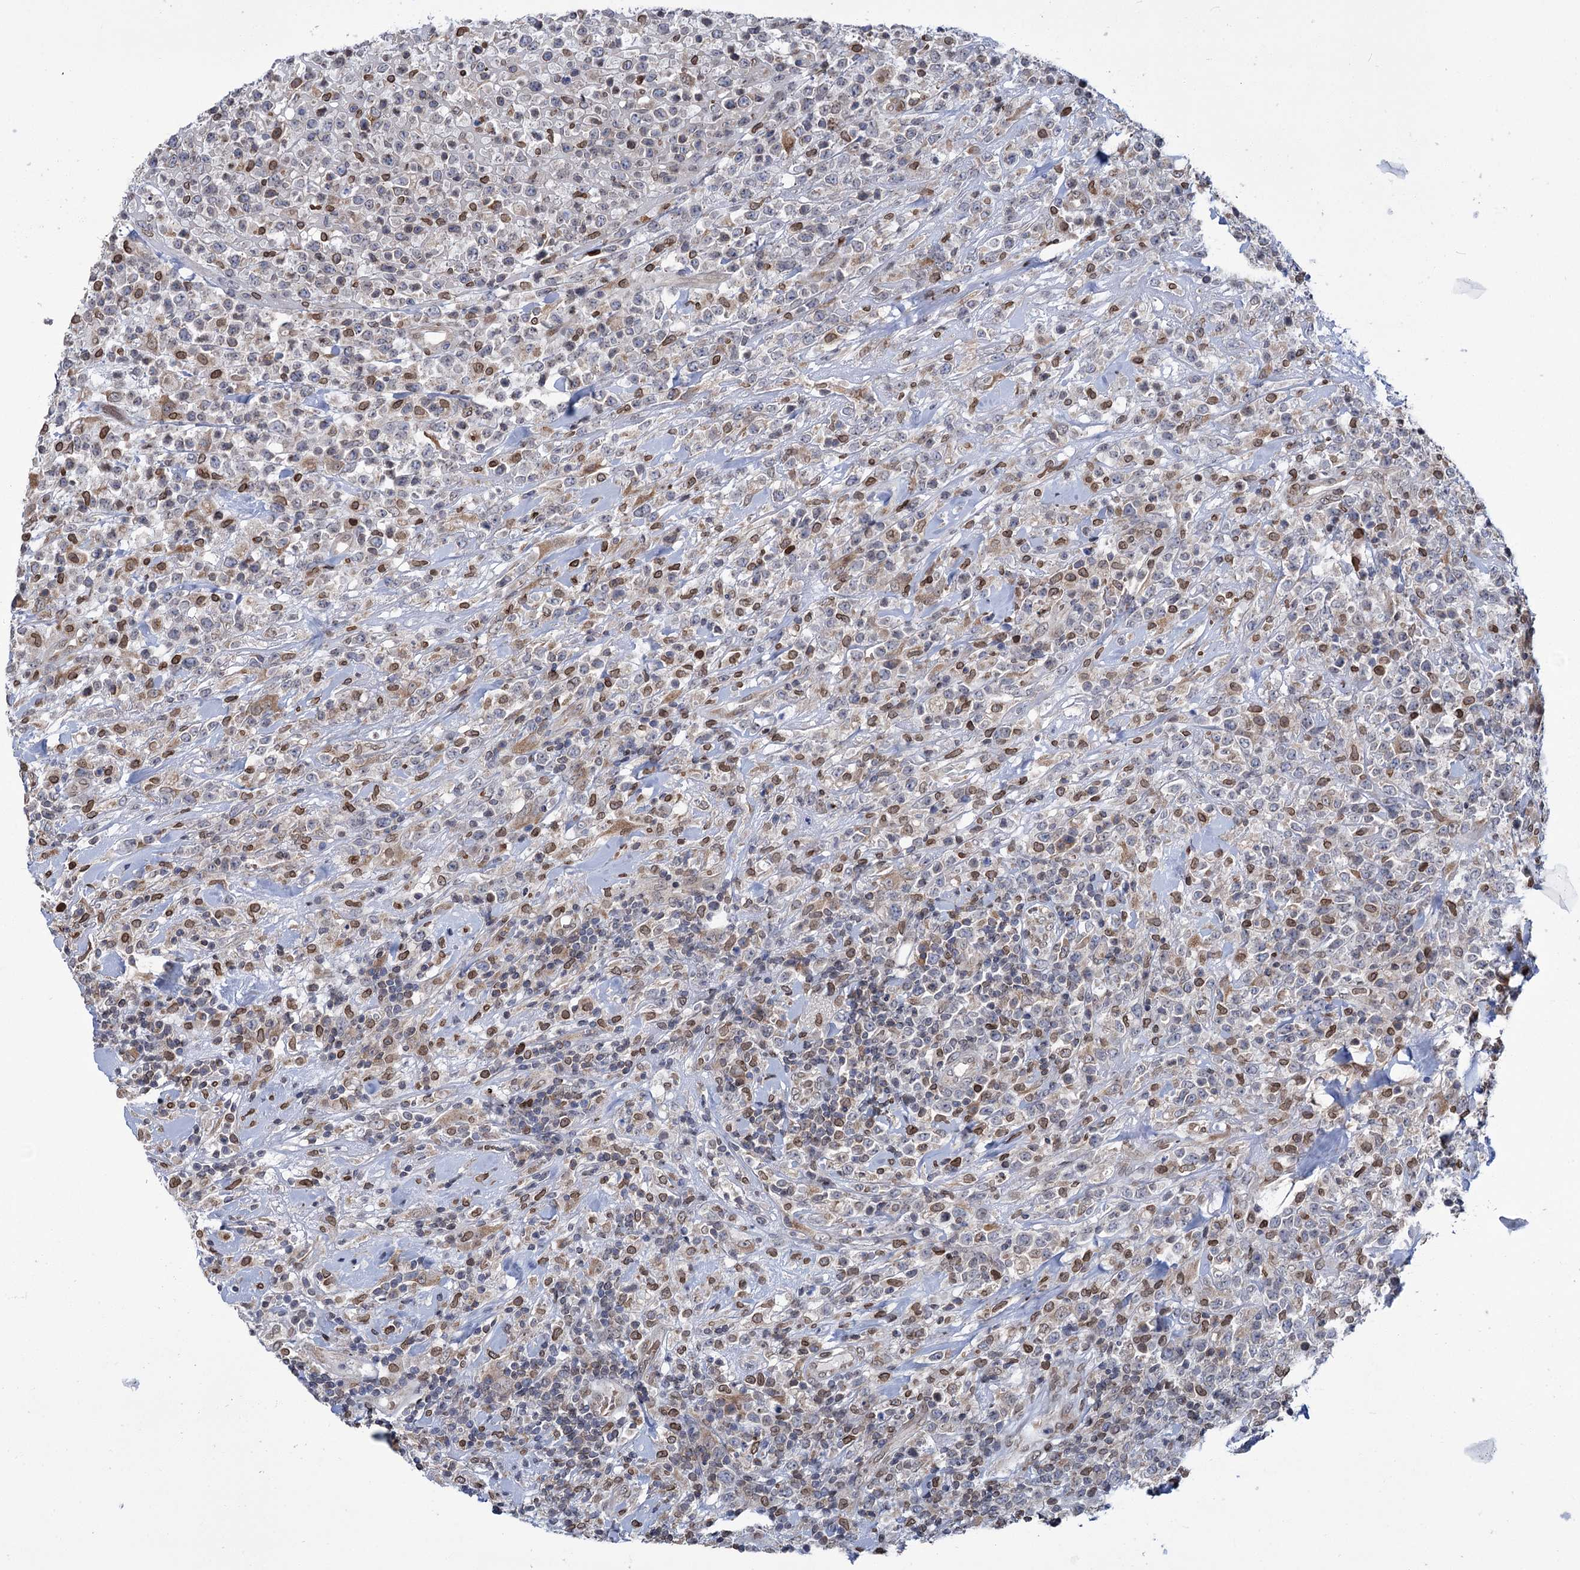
{"staining": {"intensity": "negative", "quantity": "none", "location": "none"}, "tissue": "lymphoma", "cell_type": "Tumor cells", "image_type": "cancer", "snomed": [{"axis": "morphology", "description": "Malignant lymphoma, non-Hodgkin's type, High grade"}, {"axis": "topography", "description": "Colon"}], "caption": "This is an IHC histopathology image of human malignant lymphoma, non-Hodgkin's type (high-grade). There is no staining in tumor cells.", "gene": "CFAP46", "patient": {"sex": "female", "age": 53}}